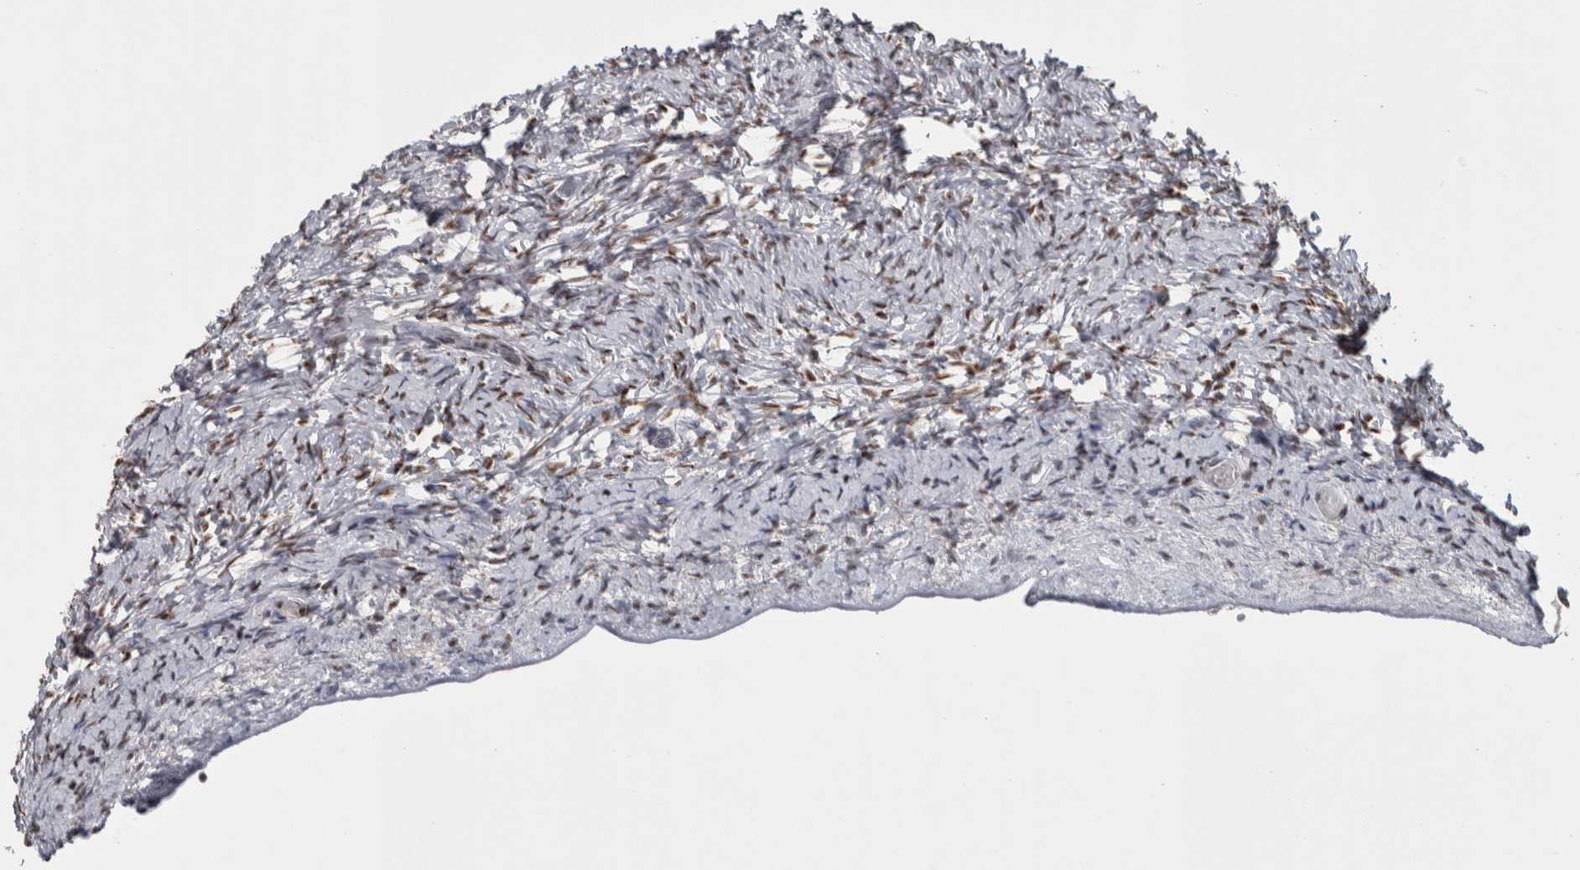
{"staining": {"intensity": "moderate", "quantity": "<25%", "location": "nuclear"}, "tissue": "ovary", "cell_type": "Ovarian stroma cells", "image_type": "normal", "snomed": [{"axis": "morphology", "description": "Normal tissue, NOS"}, {"axis": "topography", "description": "Ovary"}], "caption": "This micrograph demonstrates immunohistochemistry (IHC) staining of benign ovary, with low moderate nuclear positivity in about <25% of ovarian stroma cells.", "gene": "ASPN", "patient": {"sex": "female", "age": 27}}